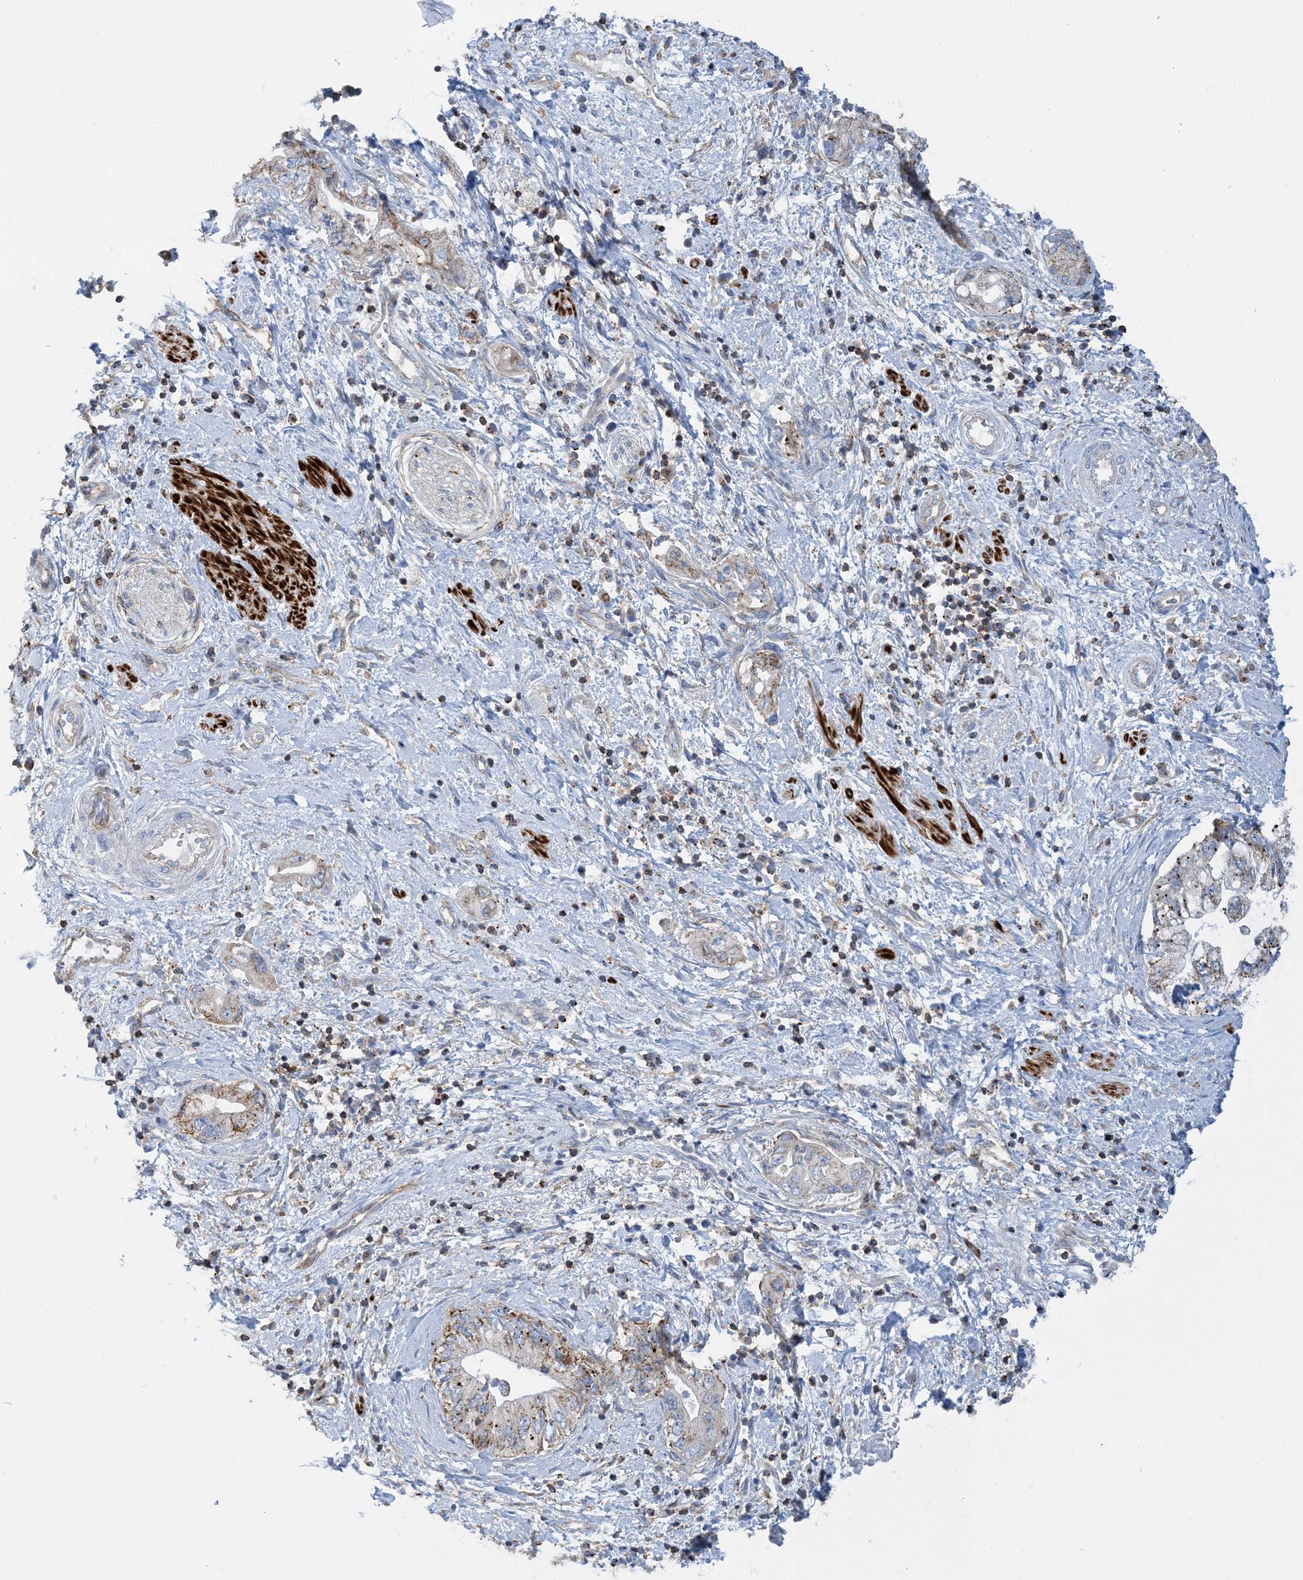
{"staining": {"intensity": "moderate", "quantity": "25%-75%", "location": "cytoplasmic/membranous"}, "tissue": "pancreatic cancer", "cell_type": "Tumor cells", "image_type": "cancer", "snomed": [{"axis": "morphology", "description": "Adenocarcinoma, NOS"}, {"axis": "topography", "description": "Pancreas"}], "caption": "An image showing moderate cytoplasmic/membranous staining in approximately 25%-75% of tumor cells in pancreatic cancer, as visualized by brown immunohistochemical staining.", "gene": "CALHM5", "patient": {"sex": "female", "age": 73}}